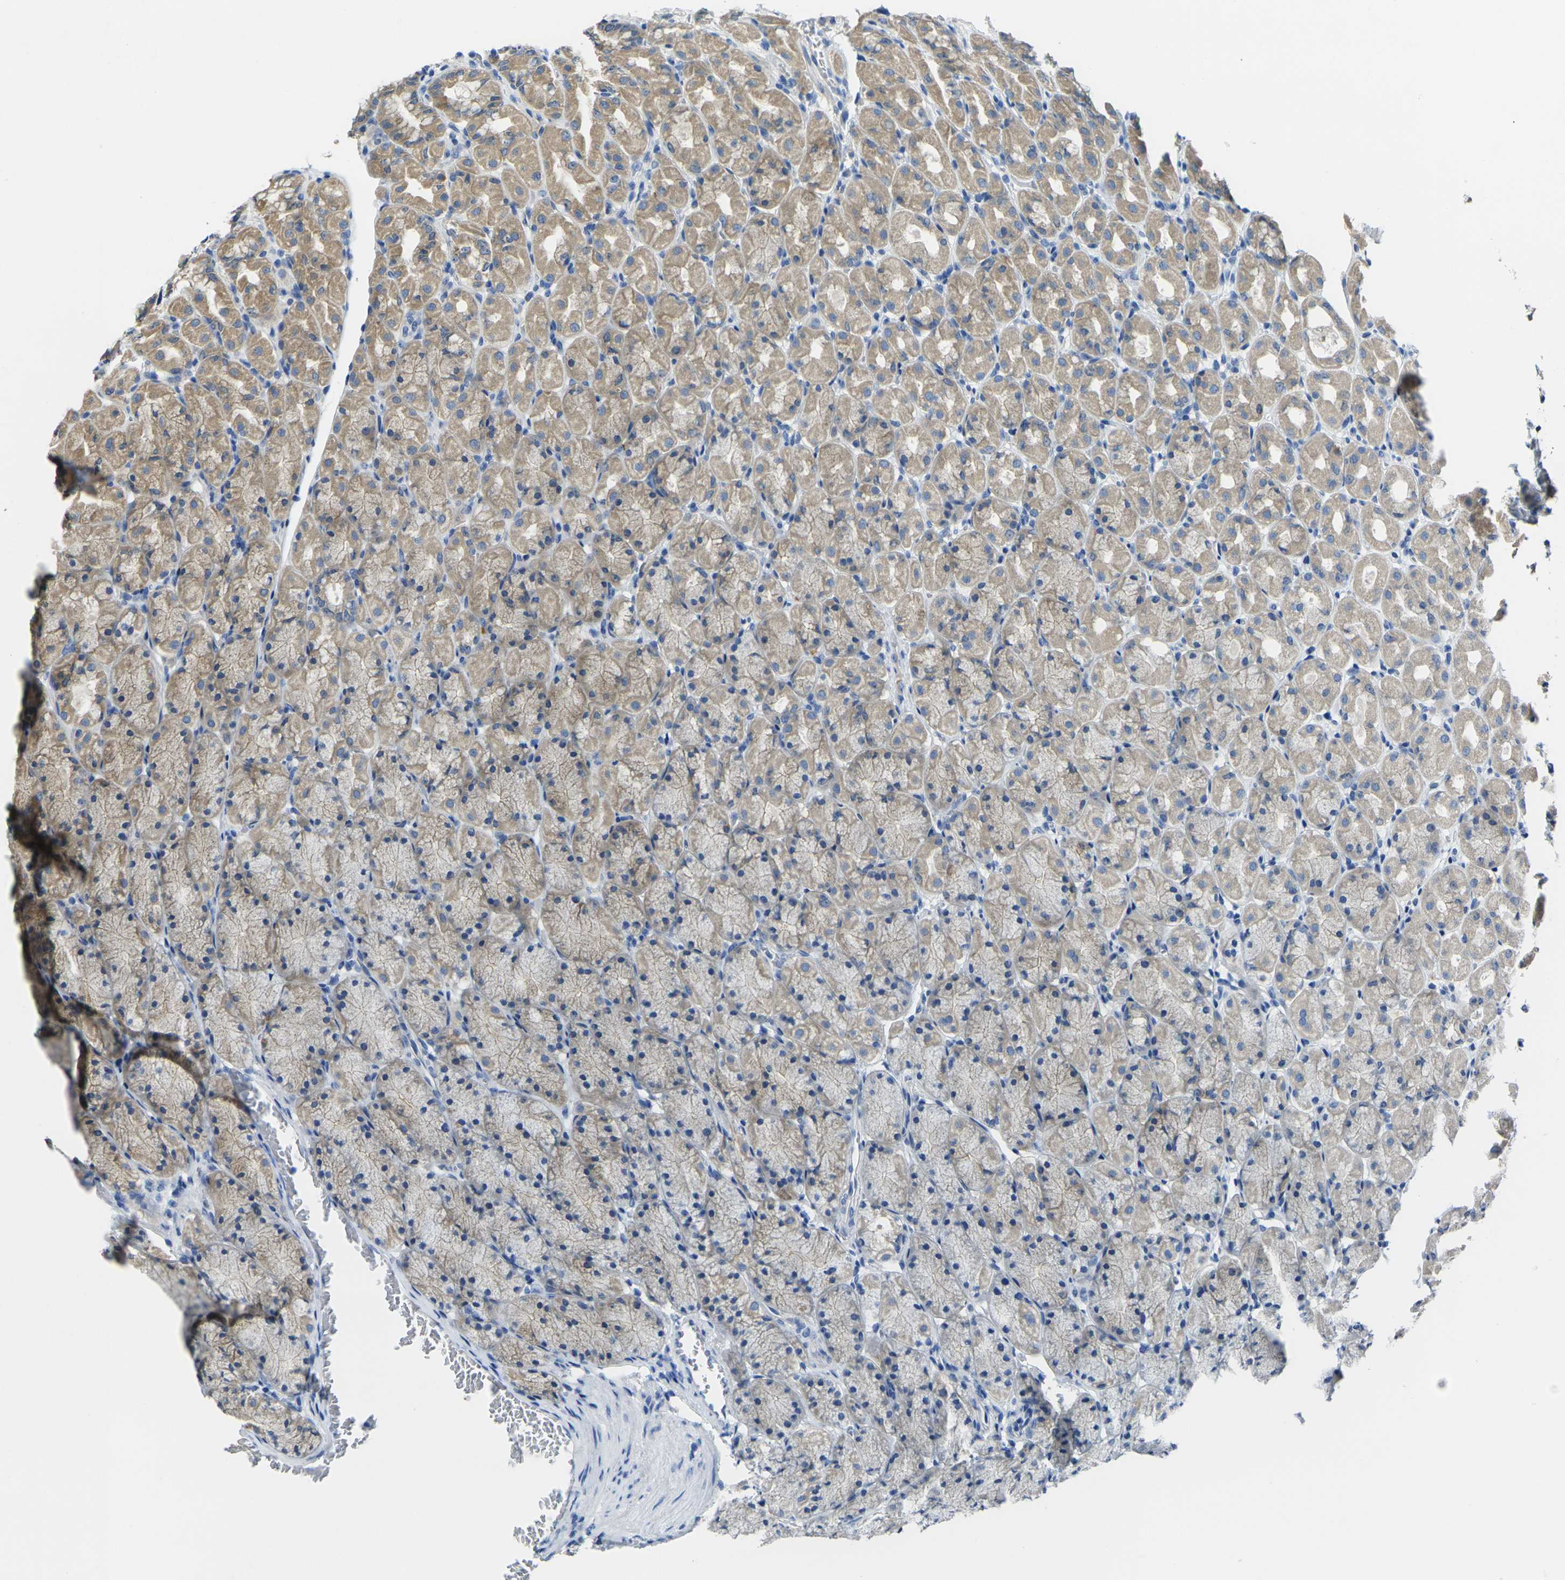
{"staining": {"intensity": "moderate", "quantity": "25%-75%", "location": "cytoplasmic/membranous"}, "tissue": "stomach", "cell_type": "Glandular cells", "image_type": "normal", "snomed": [{"axis": "morphology", "description": "Normal tissue, NOS"}, {"axis": "topography", "description": "Stomach, upper"}], "caption": "This histopathology image demonstrates immunohistochemistry (IHC) staining of normal human stomach, with medium moderate cytoplasmic/membranous expression in about 25%-75% of glandular cells.", "gene": "GNA12", "patient": {"sex": "female", "age": 56}}